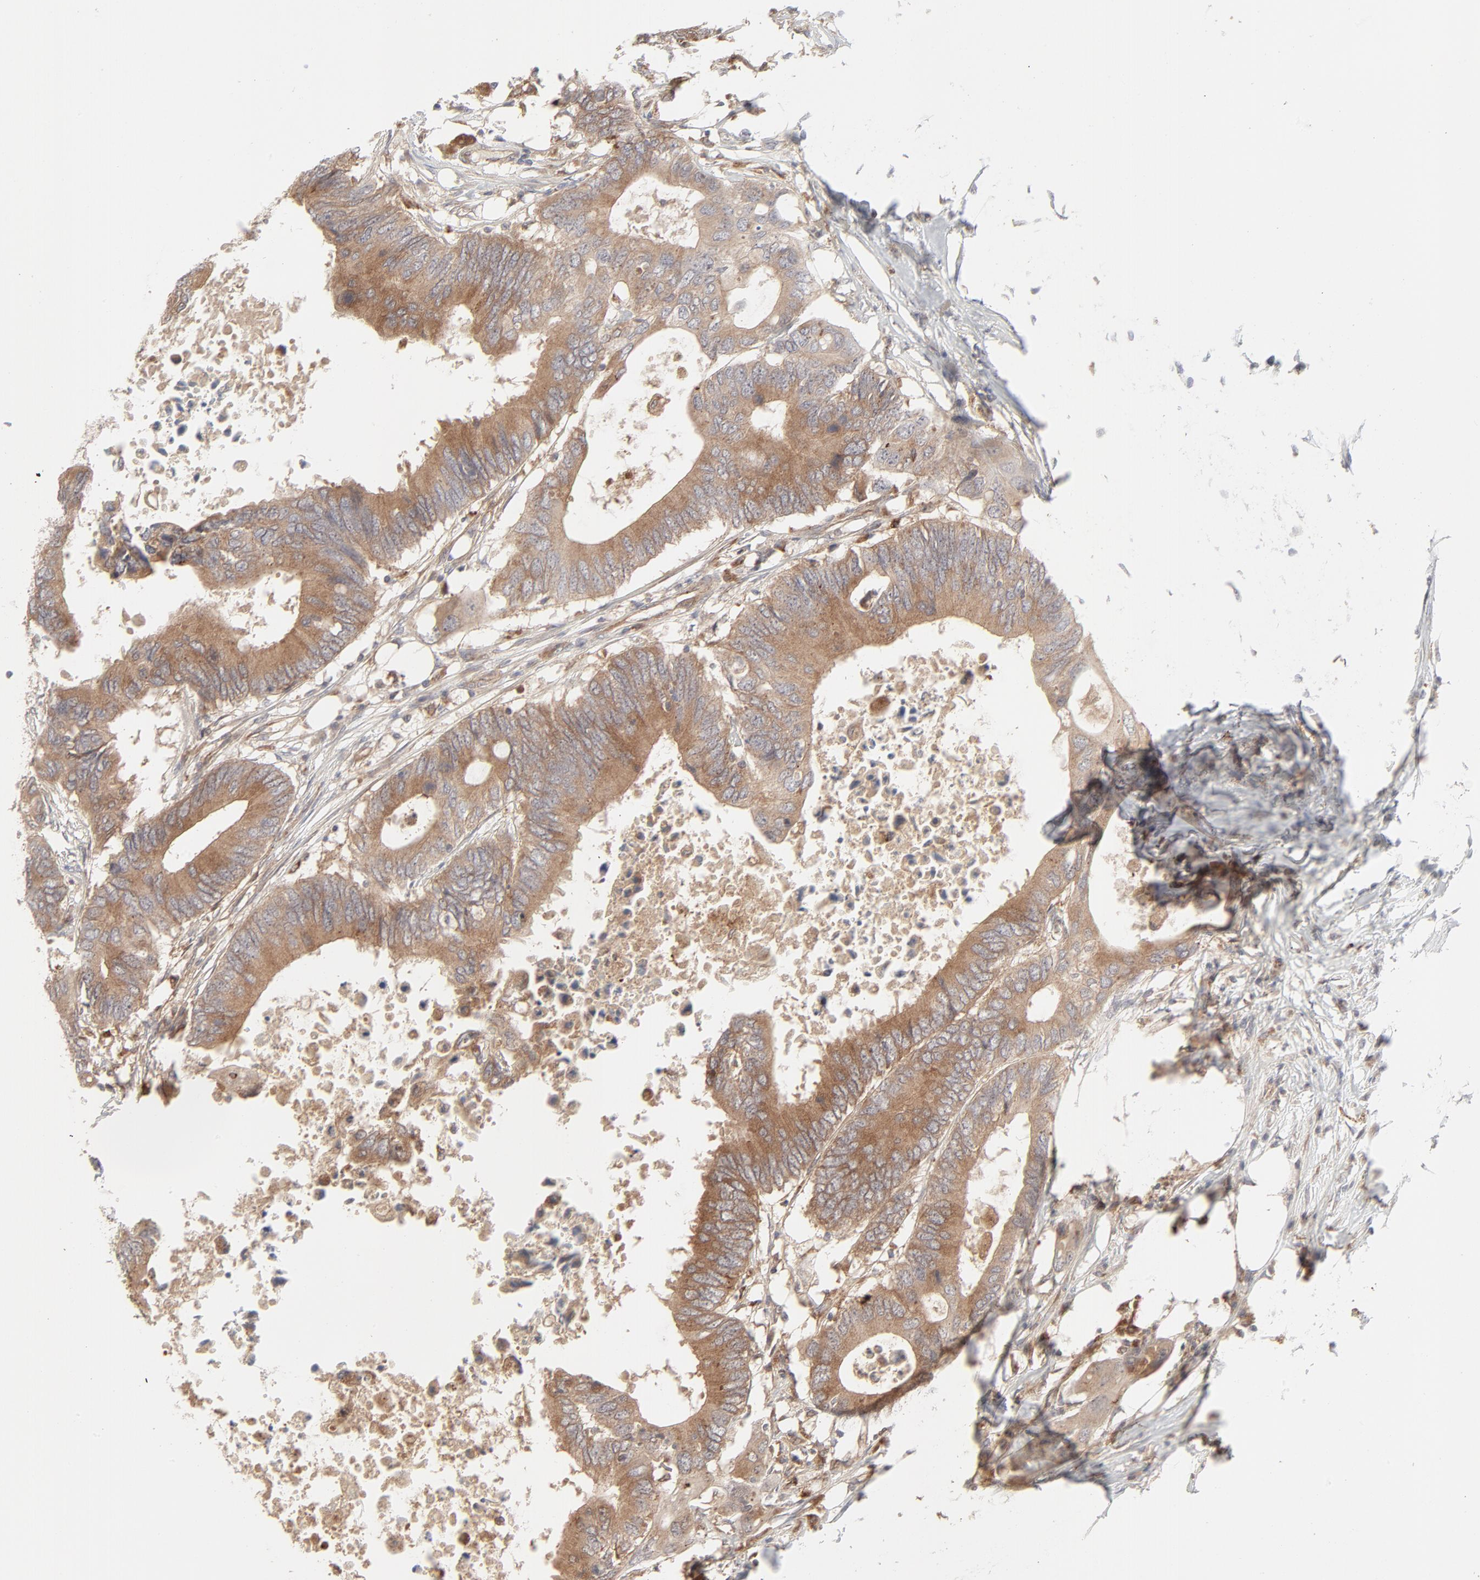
{"staining": {"intensity": "moderate", "quantity": ">75%", "location": "cytoplasmic/membranous"}, "tissue": "colorectal cancer", "cell_type": "Tumor cells", "image_type": "cancer", "snomed": [{"axis": "morphology", "description": "Adenocarcinoma, NOS"}, {"axis": "topography", "description": "Colon"}], "caption": "Immunohistochemistry of colorectal adenocarcinoma demonstrates medium levels of moderate cytoplasmic/membranous positivity in about >75% of tumor cells.", "gene": "RAB5C", "patient": {"sex": "male", "age": 71}}